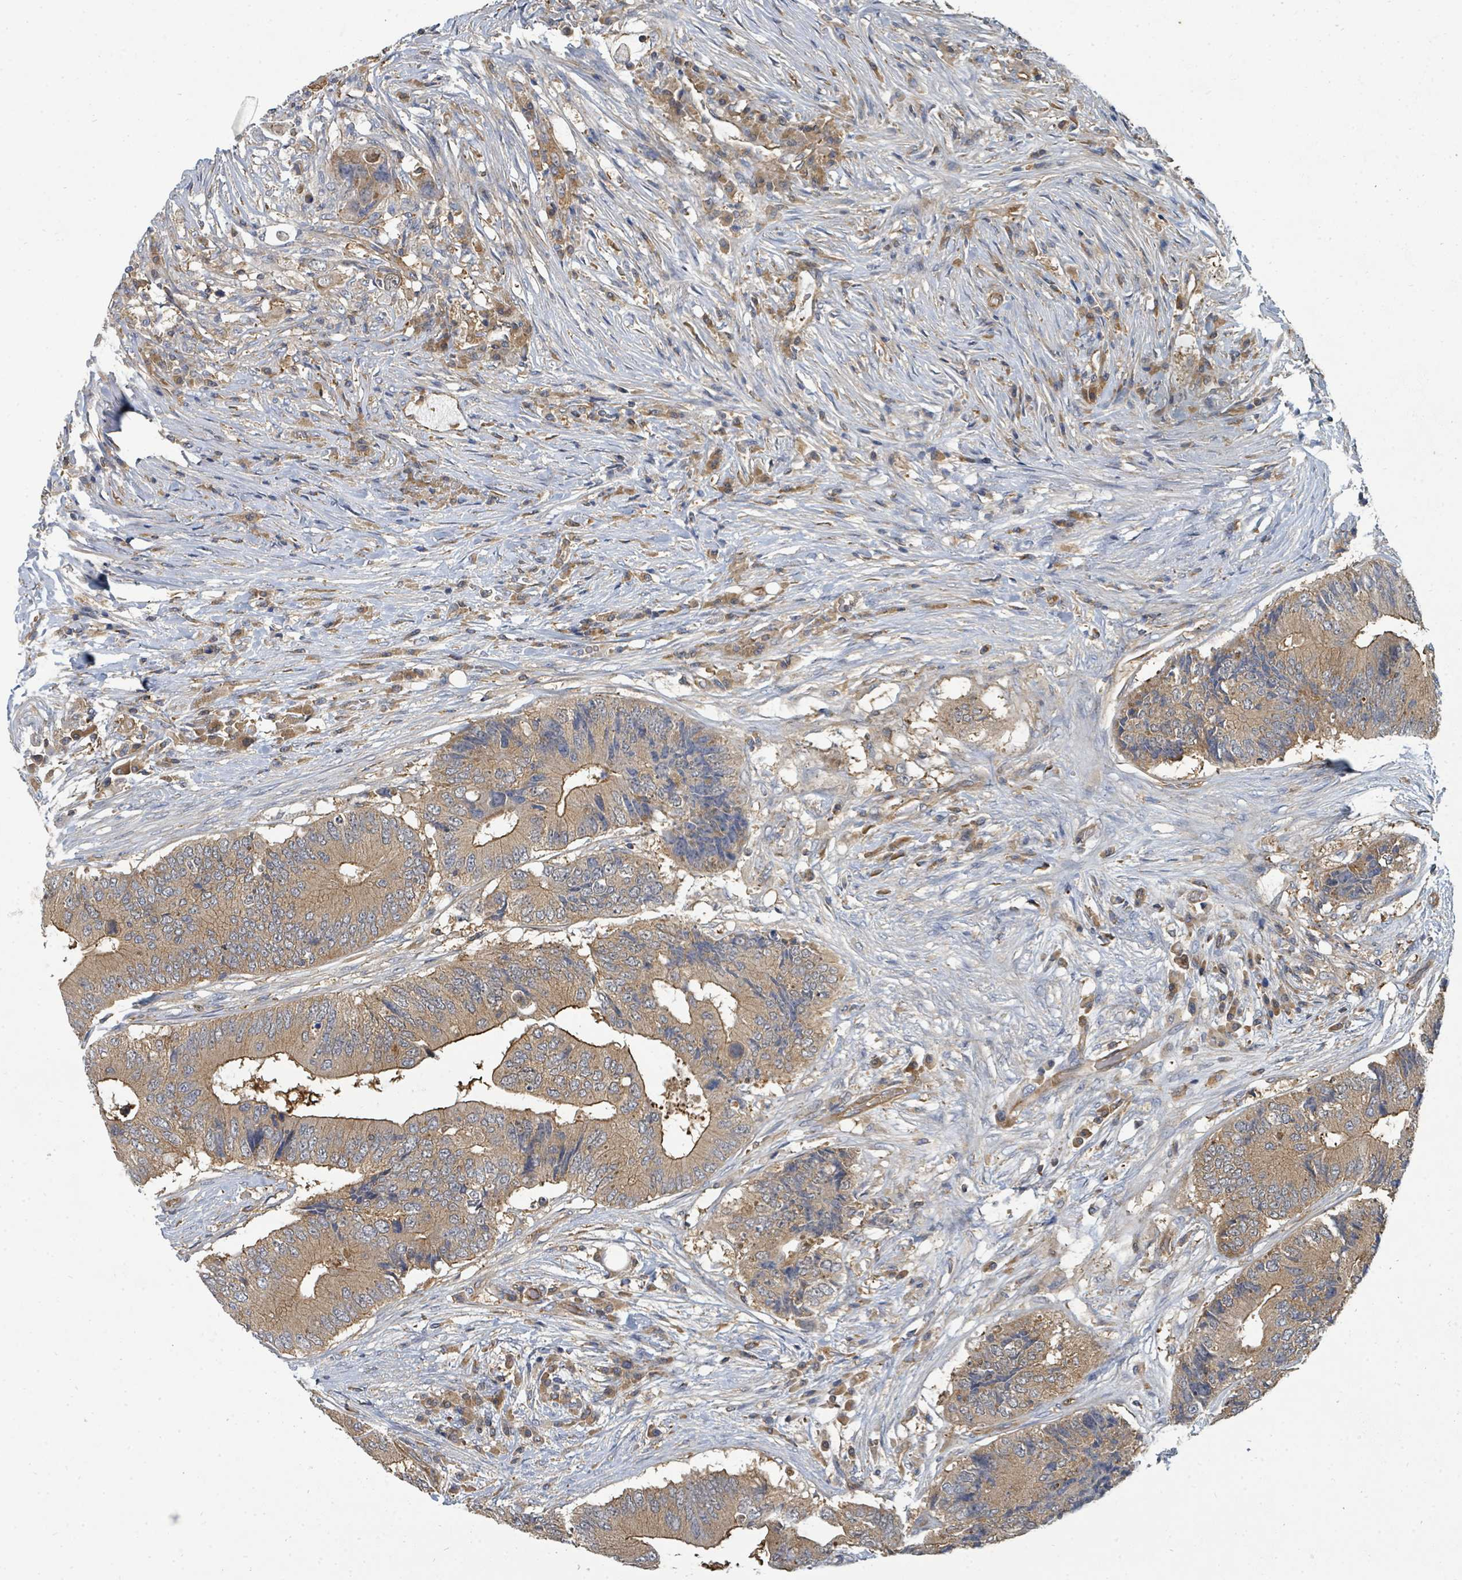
{"staining": {"intensity": "moderate", "quantity": ">75%", "location": "cytoplasmic/membranous"}, "tissue": "colorectal cancer", "cell_type": "Tumor cells", "image_type": "cancer", "snomed": [{"axis": "morphology", "description": "Adenocarcinoma, NOS"}, {"axis": "topography", "description": "Colon"}], "caption": "DAB (3,3'-diaminobenzidine) immunohistochemical staining of adenocarcinoma (colorectal) exhibits moderate cytoplasmic/membranous protein staining in about >75% of tumor cells.", "gene": "BOLA2B", "patient": {"sex": "male", "age": 71}}